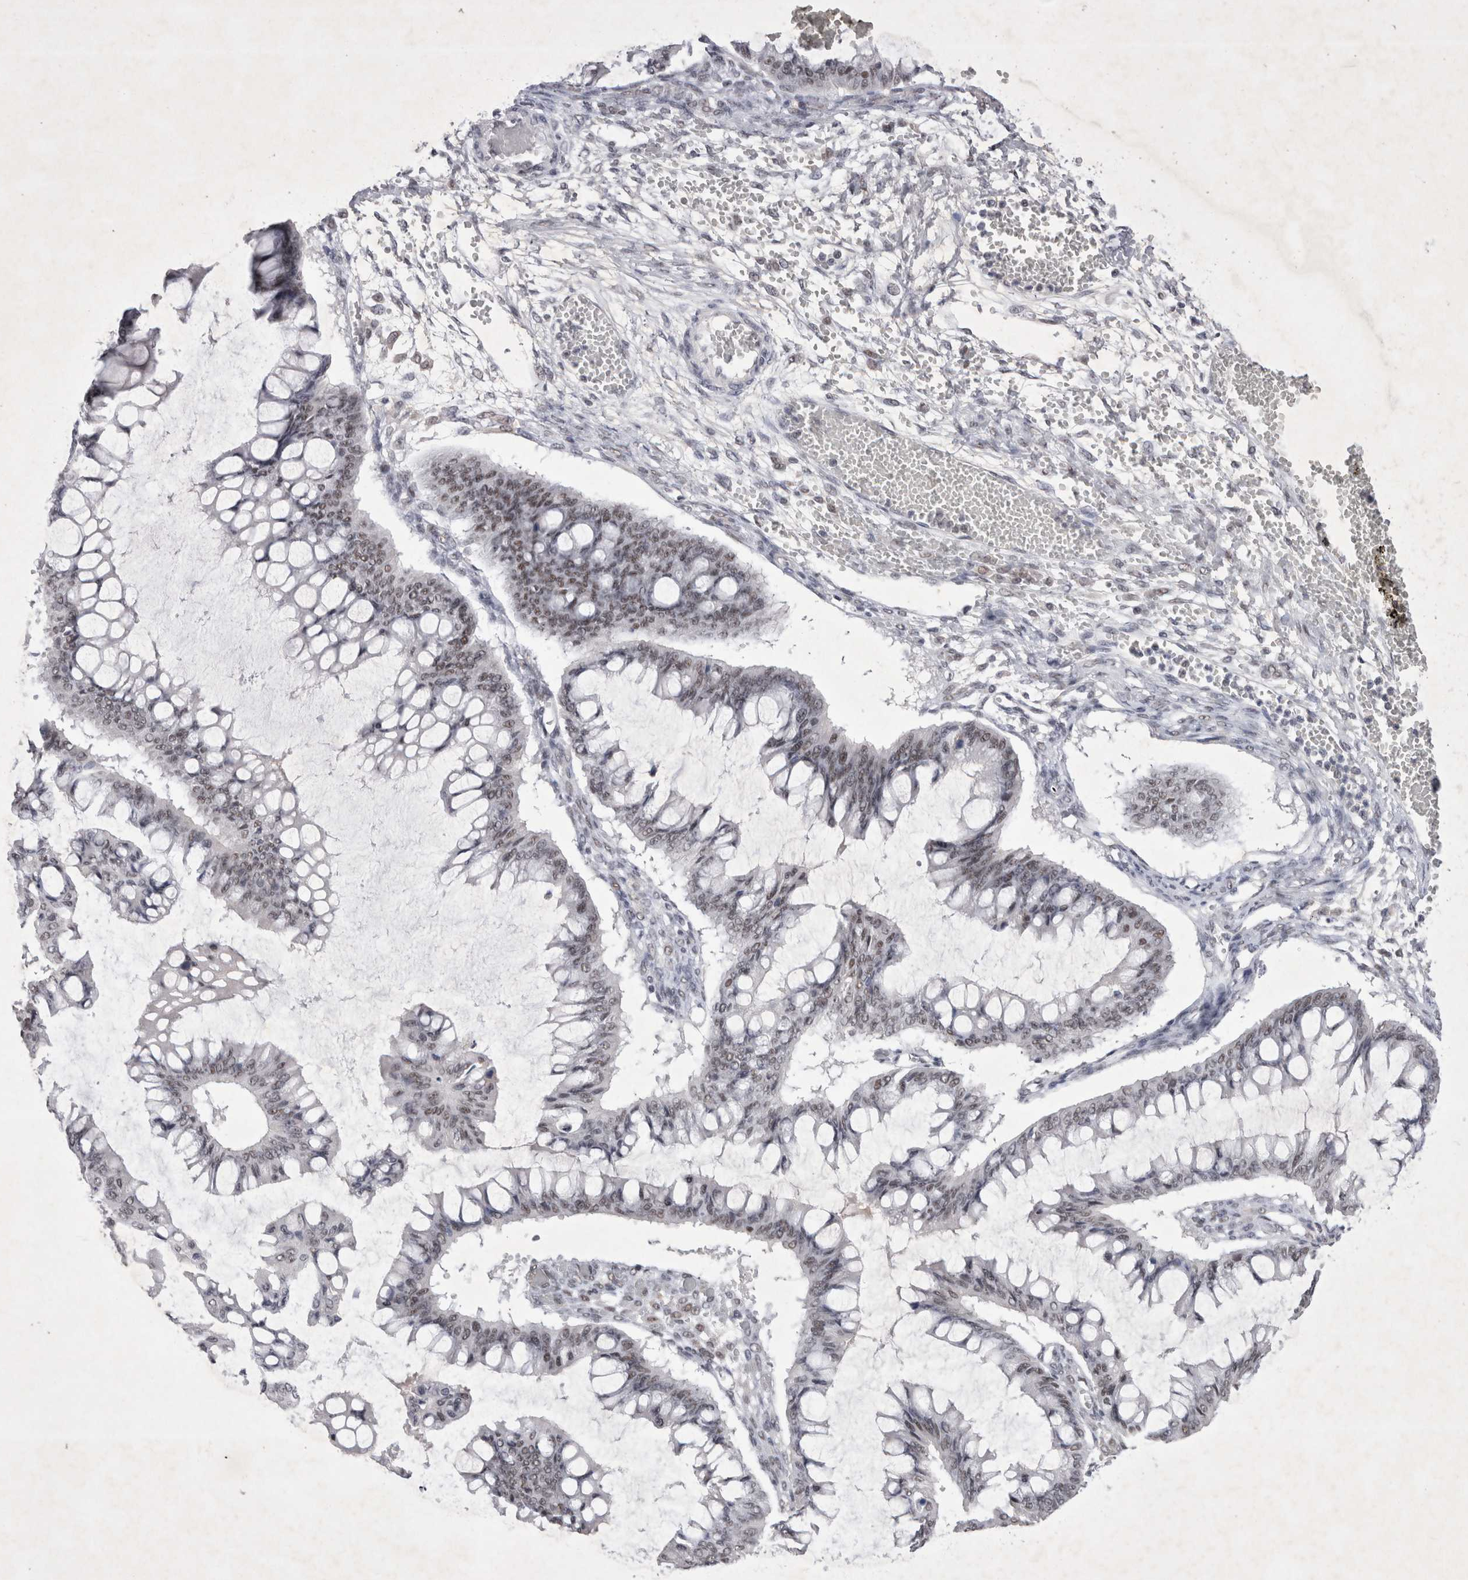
{"staining": {"intensity": "weak", "quantity": ">75%", "location": "nuclear"}, "tissue": "ovarian cancer", "cell_type": "Tumor cells", "image_type": "cancer", "snomed": [{"axis": "morphology", "description": "Cystadenocarcinoma, mucinous, NOS"}, {"axis": "topography", "description": "Ovary"}], "caption": "A brown stain labels weak nuclear staining of a protein in human ovarian mucinous cystadenocarcinoma tumor cells. Immunohistochemistry stains the protein in brown and the nuclei are stained blue.", "gene": "RBM6", "patient": {"sex": "female", "age": 73}}